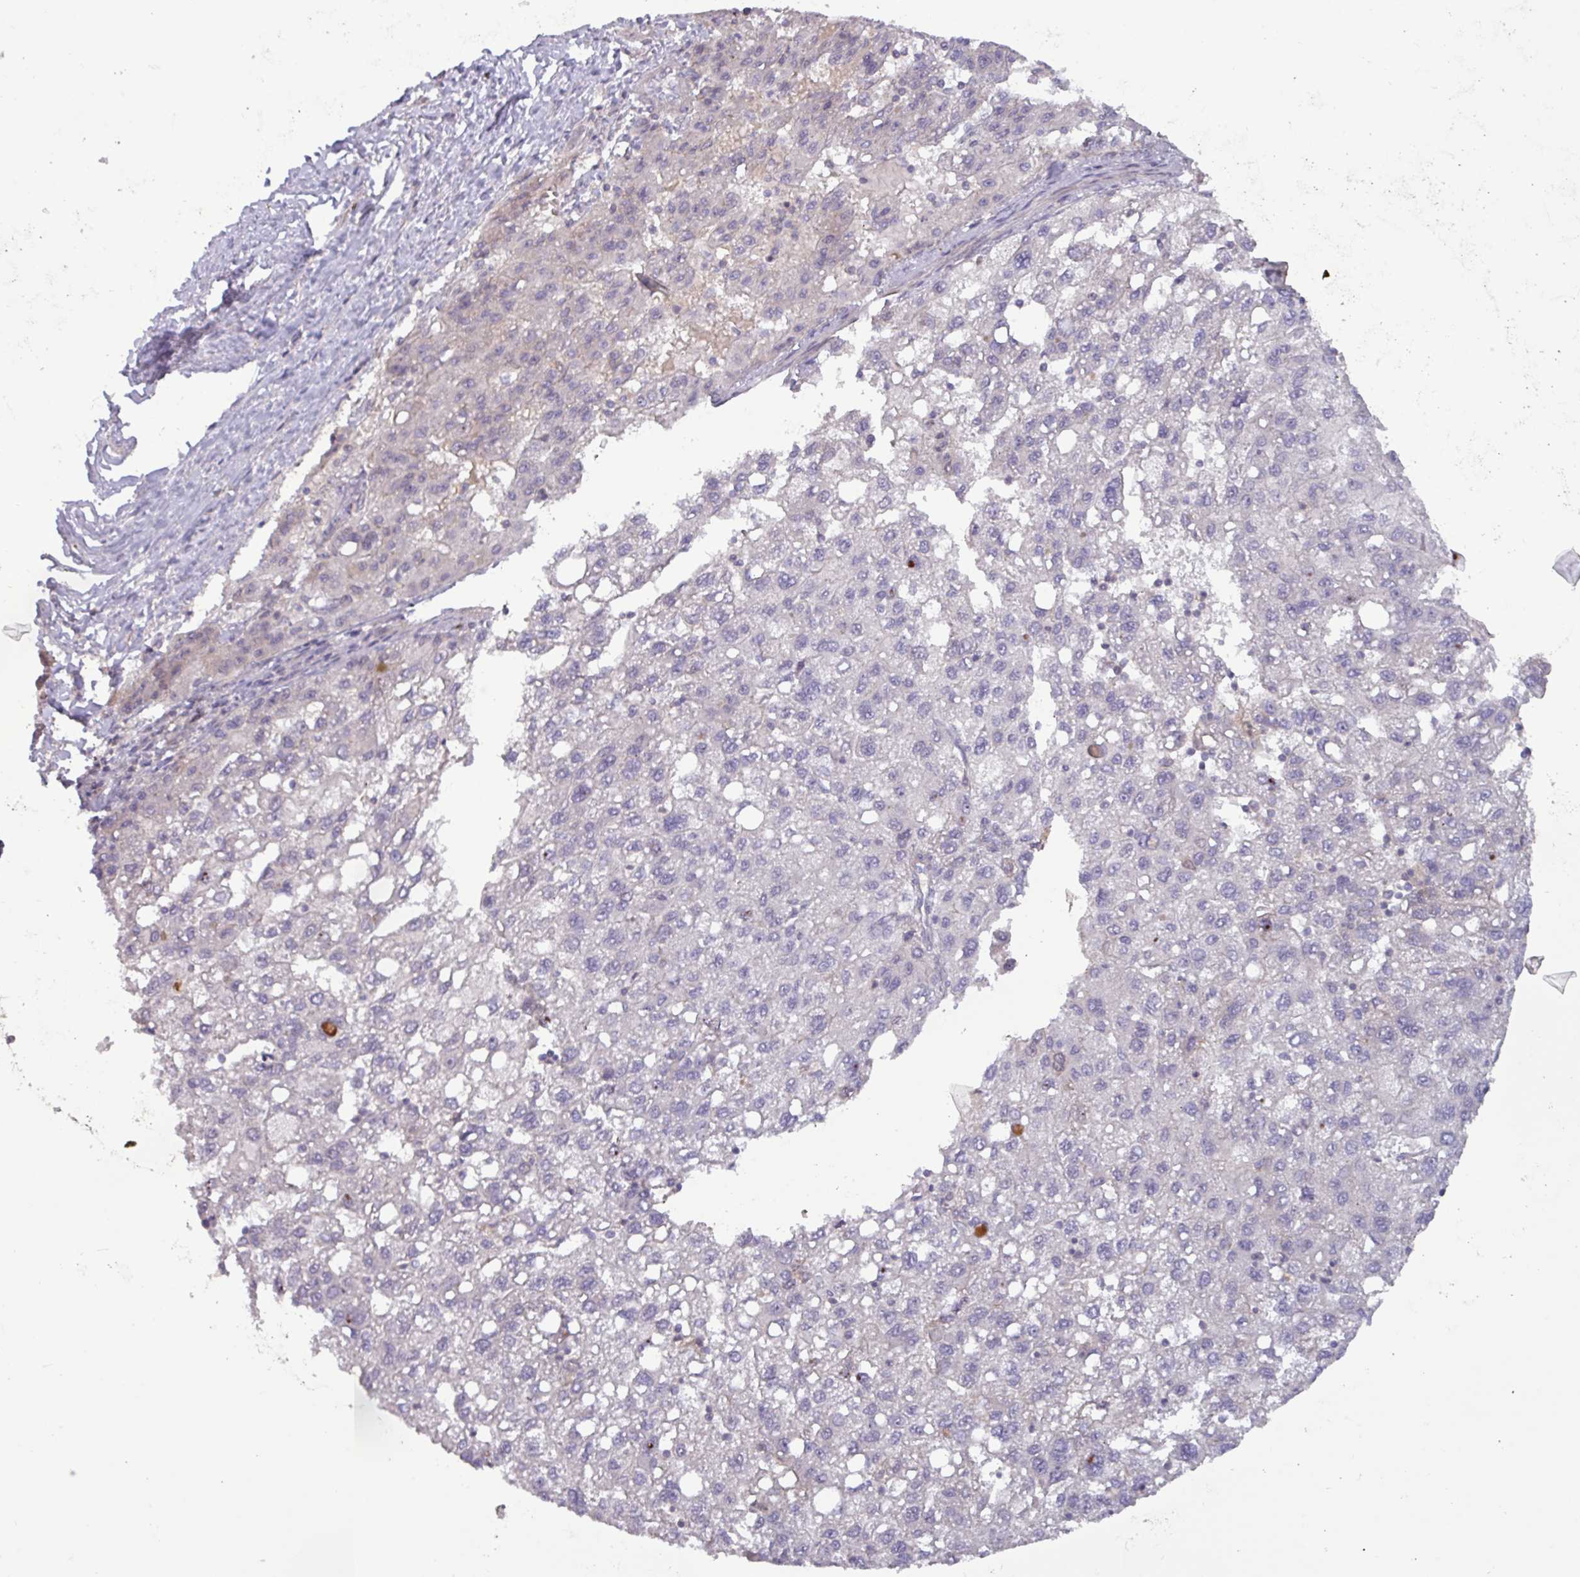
{"staining": {"intensity": "negative", "quantity": "none", "location": "none"}, "tissue": "liver cancer", "cell_type": "Tumor cells", "image_type": "cancer", "snomed": [{"axis": "morphology", "description": "Carcinoma, Hepatocellular, NOS"}, {"axis": "topography", "description": "Liver"}], "caption": "Human liver cancer (hepatocellular carcinoma) stained for a protein using IHC displays no staining in tumor cells.", "gene": "TNFSF12", "patient": {"sex": "female", "age": 82}}